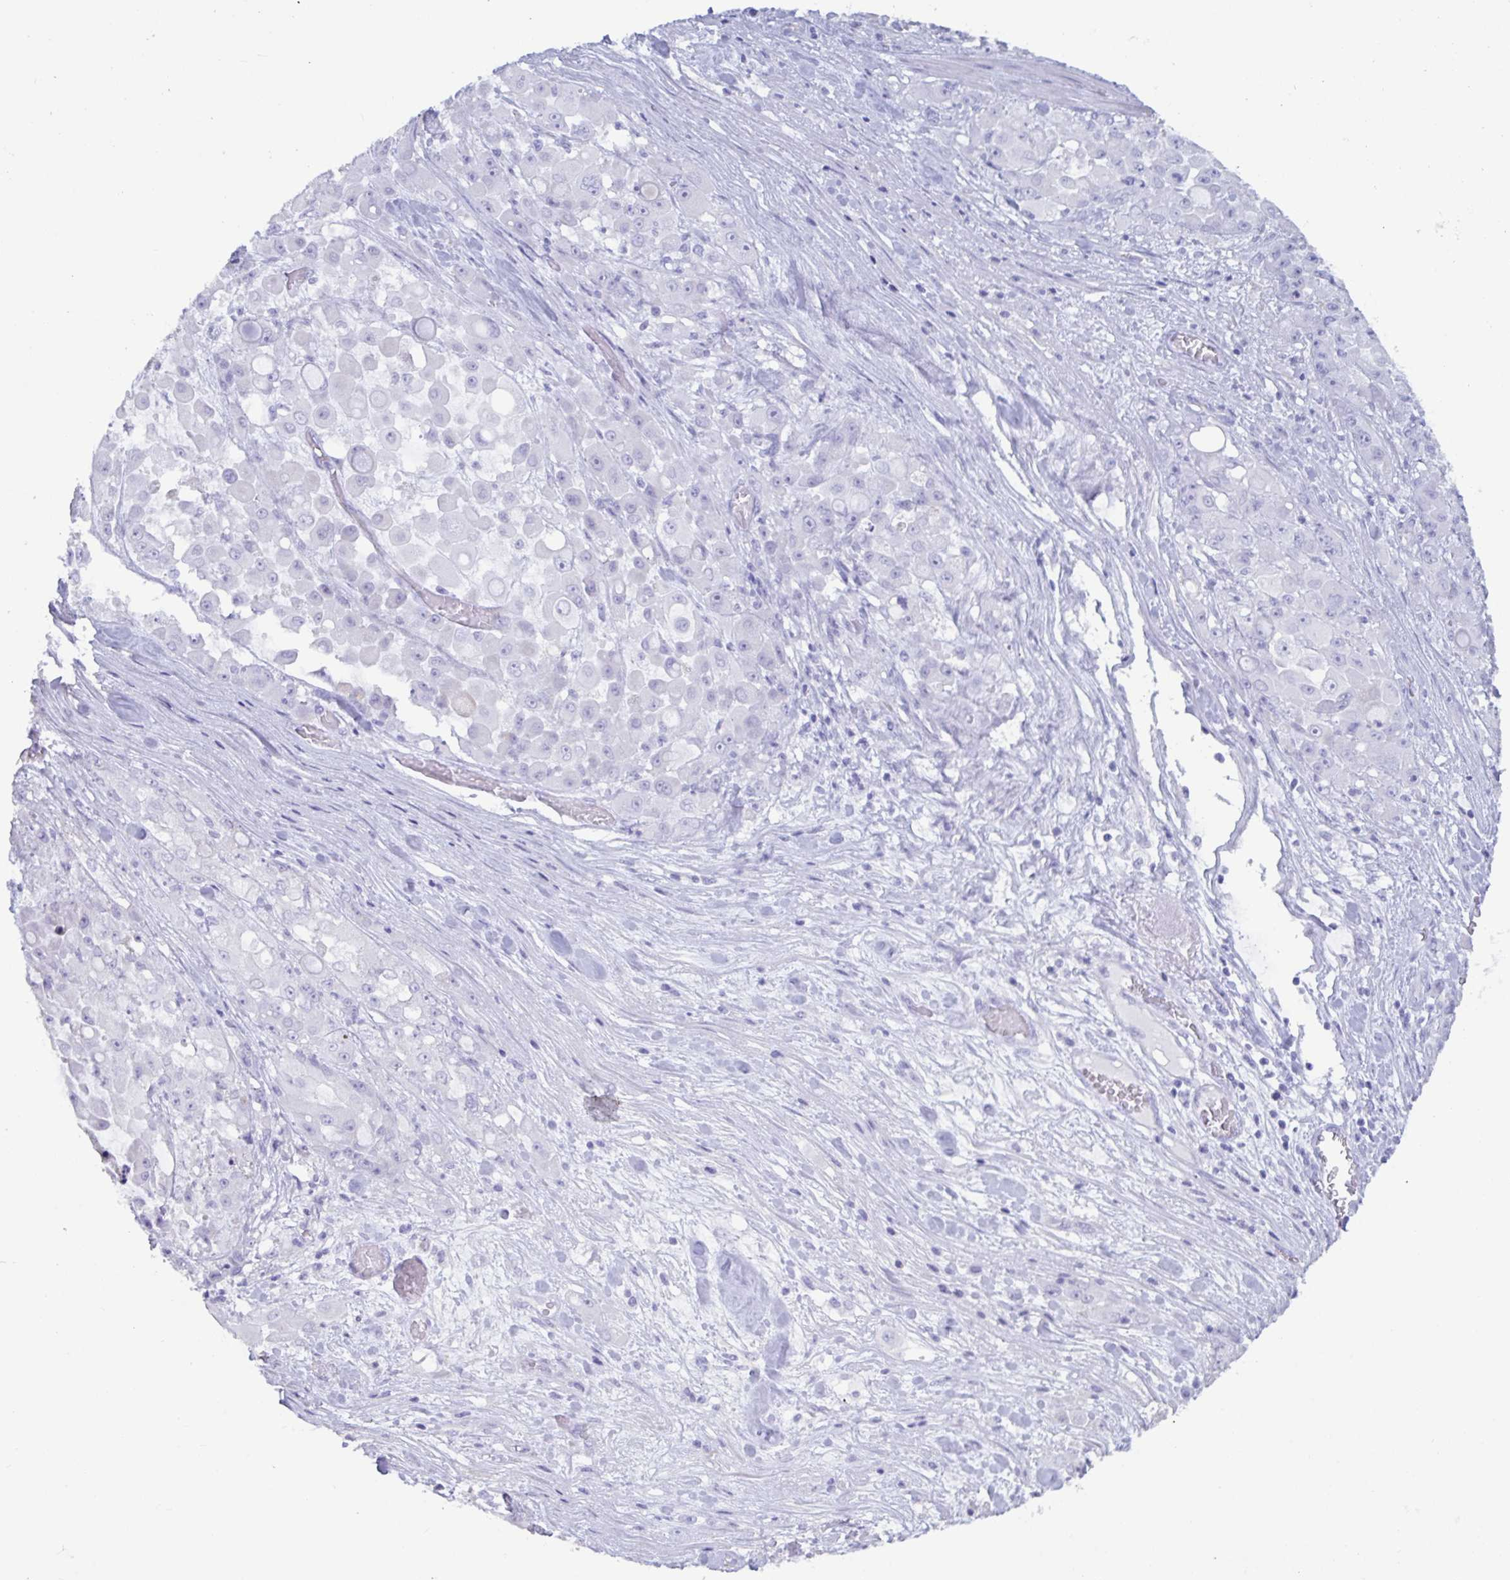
{"staining": {"intensity": "negative", "quantity": "none", "location": "none"}, "tissue": "stomach cancer", "cell_type": "Tumor cells", "image_type": "cancer", "snomed": [{"axis": "morphology", "description": "Adenocarcinoma, NOS"}, {"axis": "topography", "description": "Stomach"}], "caption": "Tumor cells show no significant staining in adenocarcinoma (stomach). The staining was performed using DAB to visualize the protein expression in brown, while the nuclei were stained in blue with hematoxylin (Magnification: 20x).", "gene": "TNNC1", "patient": {"sex": "female", "age": 76}}